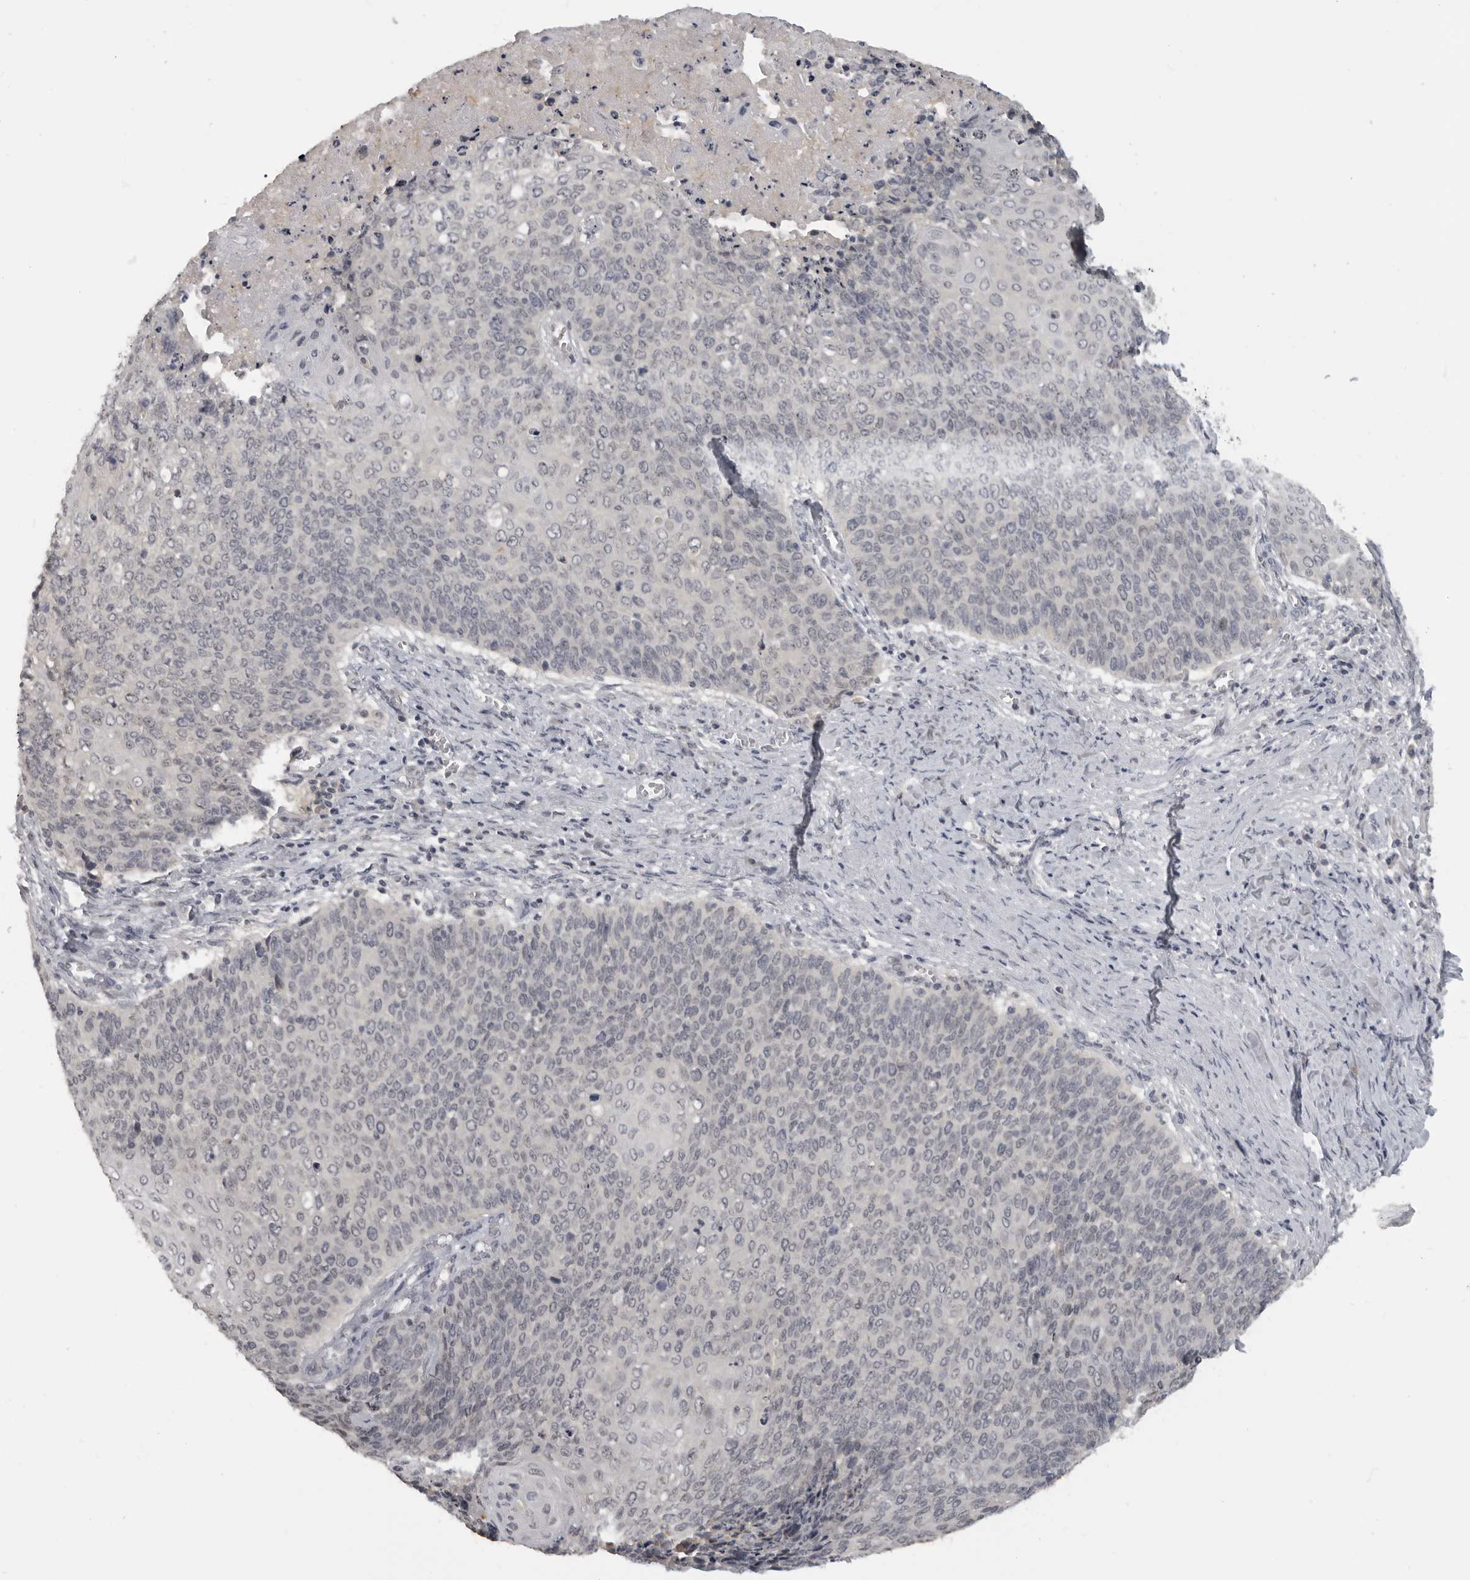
{"staining": {"intensity": "negative", "quantity": "none", "location": "none"}, "tissue": "cervical cancer", "cell_type": "Tumor cells", "image_type": "cancer", "snomed": [{"axis": "morphology", "description": "Squamous cell carcinoma, NOS"}, {"axis": "topography", "description": "Cervix"}], "caption": "Tumor cells show no significant protein staining in squamous cell carcinoma (cervical). (DAB immunohistochemistry (IHC), high magnification).", "gene": "MRTO4", "patient": {"sex": "female", "age": 39}}